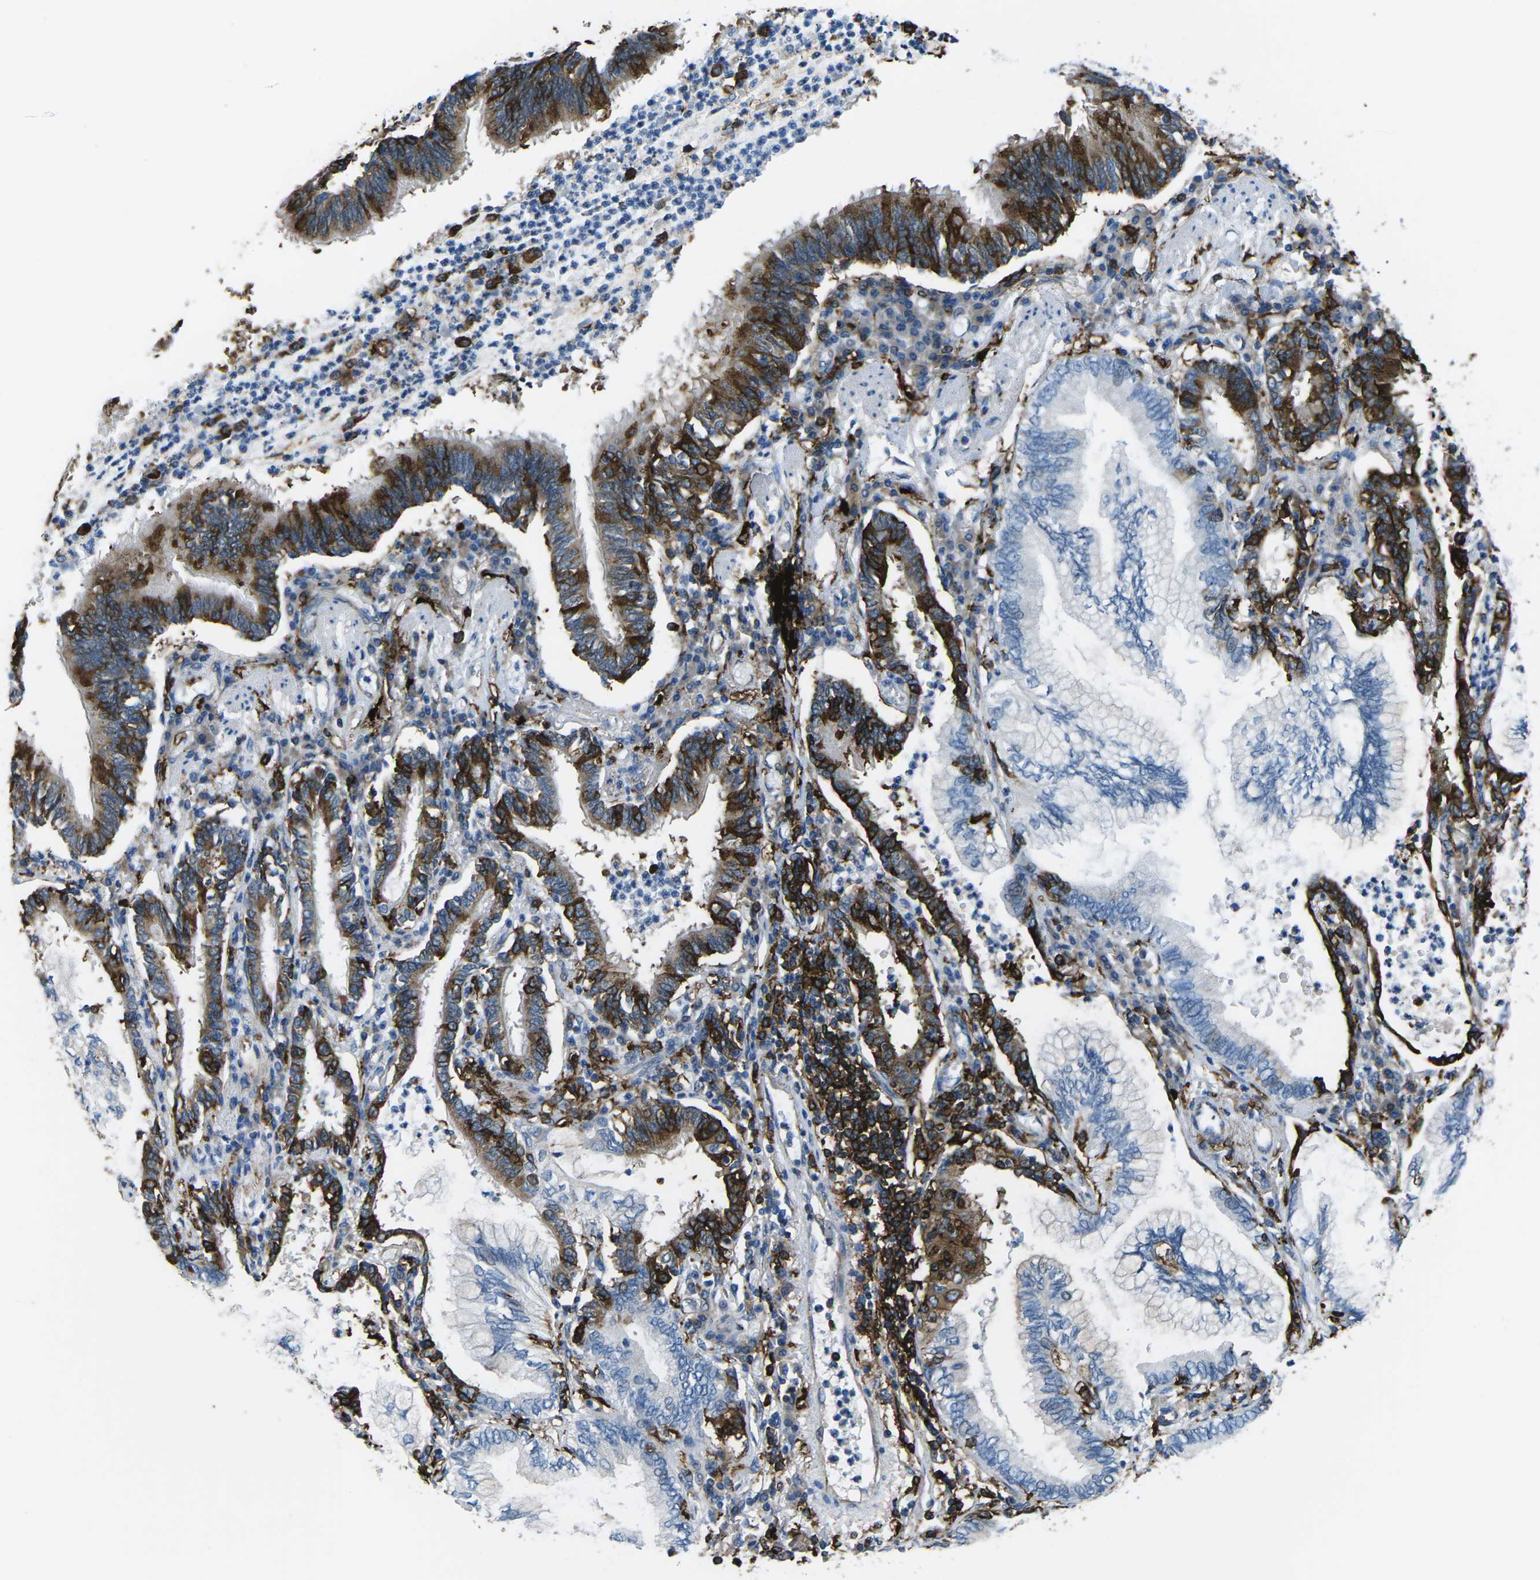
{"staining": {"intensity": "strong", "quantity": ">75%", "location": "cytoplasmic/membranous"}, "tissue": "lung cancer", "cell_type": "Tumor cells", "image_type": "cancer", "snomed": [{"axis": "morphology", "description": "Normal tissue, NOS"}, {"axis": "morphology", "description": "Adenocarcinoma, NOS"}, {"axis": "topography", "description": "Bronchus"}, {"axis": "topography", "description": "Lung"}], "caption": "Brown immunohistochemical staining in adenocarcinoma (lung) reveals strong cytoplasmic/membranous staining in approximately >75% of tumor cells. (Brightfield microscopy of DAB IHC at high magnification).", "gene": "PTPN1", "patient": {"sex": "female", "age": 70}}